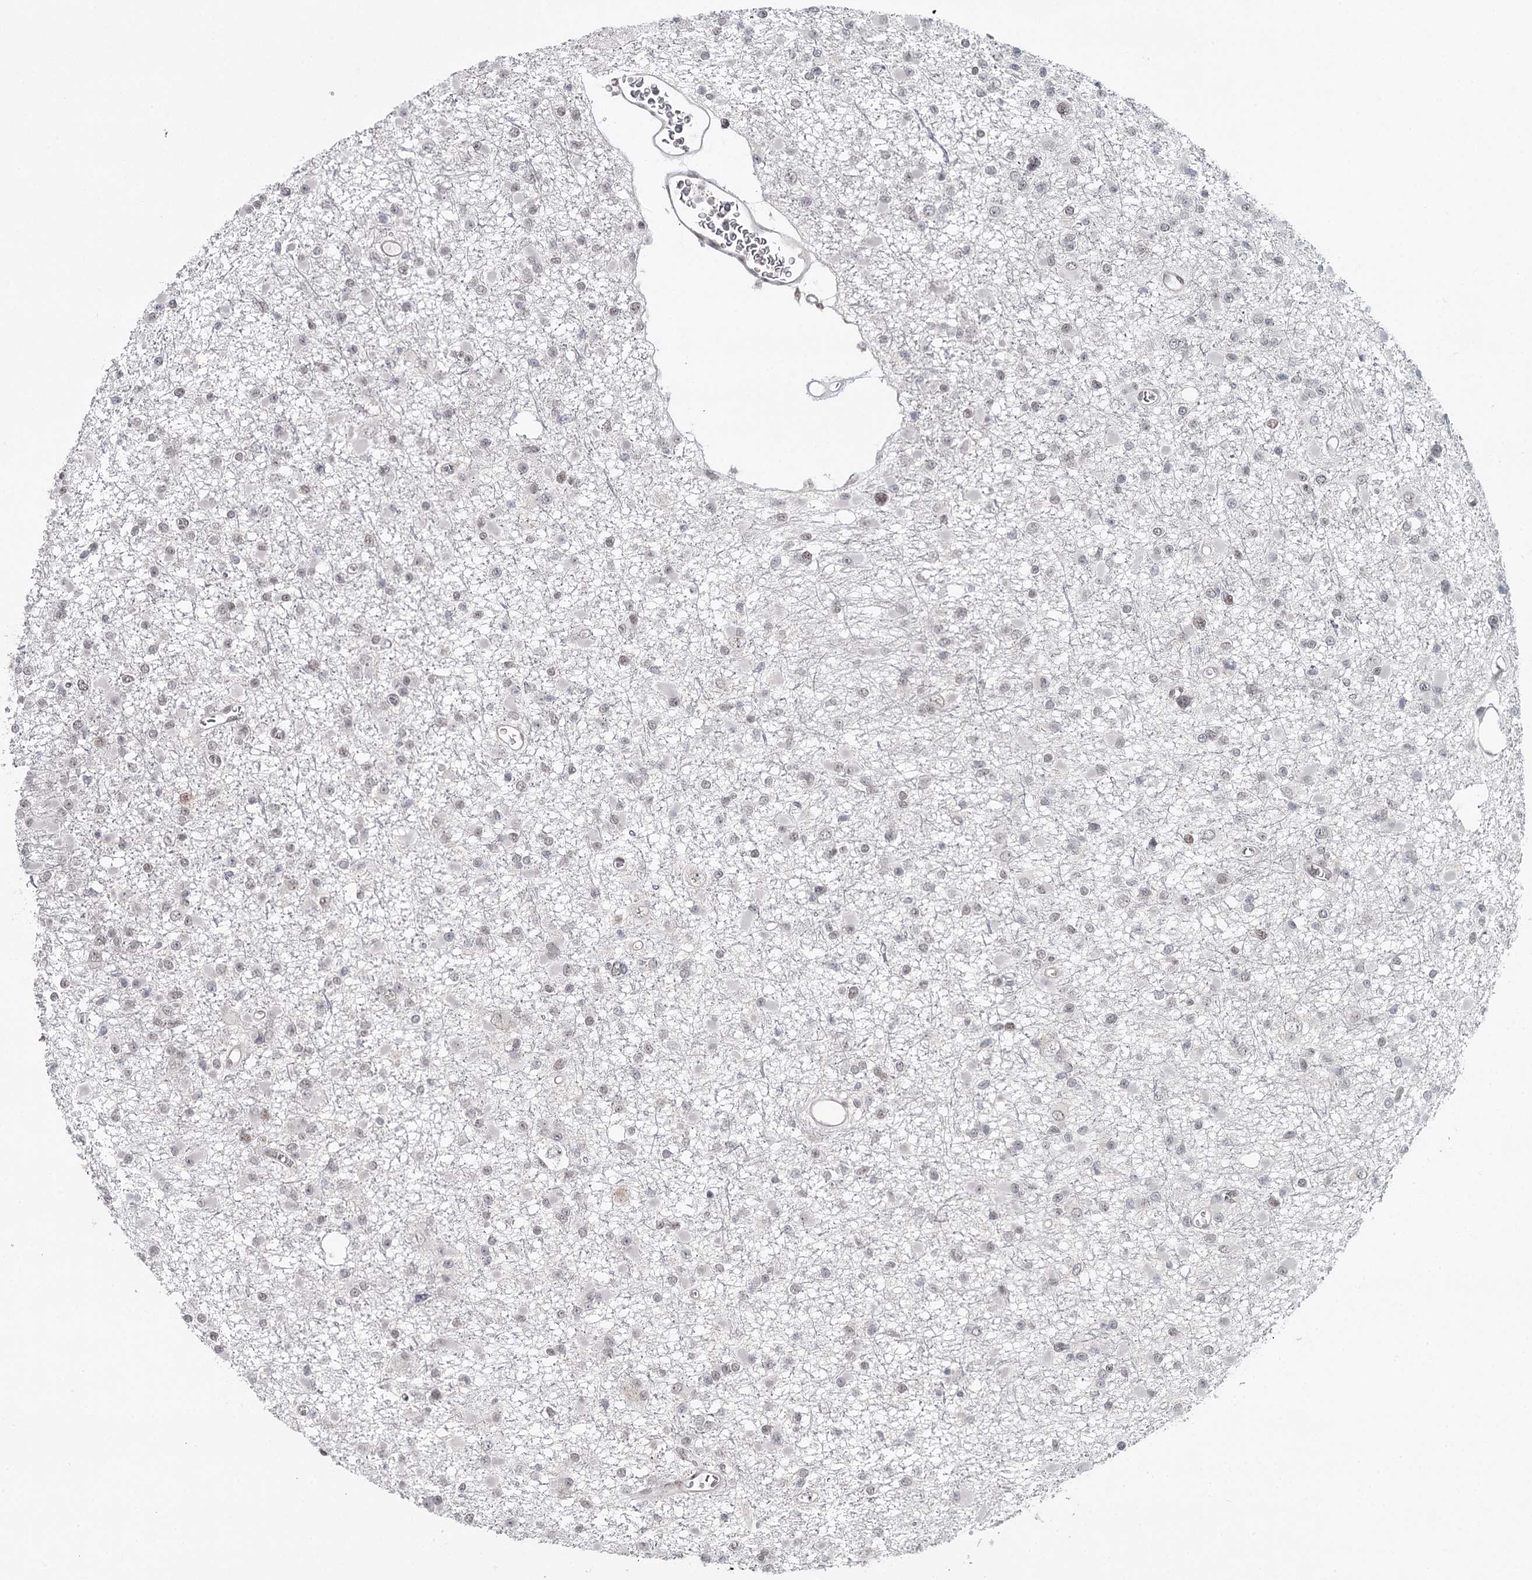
{"staining": {"intensity": "weak", "quantity": "25%-75%", "location": "nuclear"}, "tissue": "glioma", "cell_type": "Tumor cells", "image_type": "cancer", "snomed": [{"axis": "morphology", "description": "Glioma, malignant, Low grade"}, {"axis": "topography", "description": "Brain"}], "caption": "Tumor cells display low levels of weak nuclear expression in approximately 25%-75% of cells in human glioma.", "gene": "FAM13C", "patient": {"sex": "female", "age": 22}}